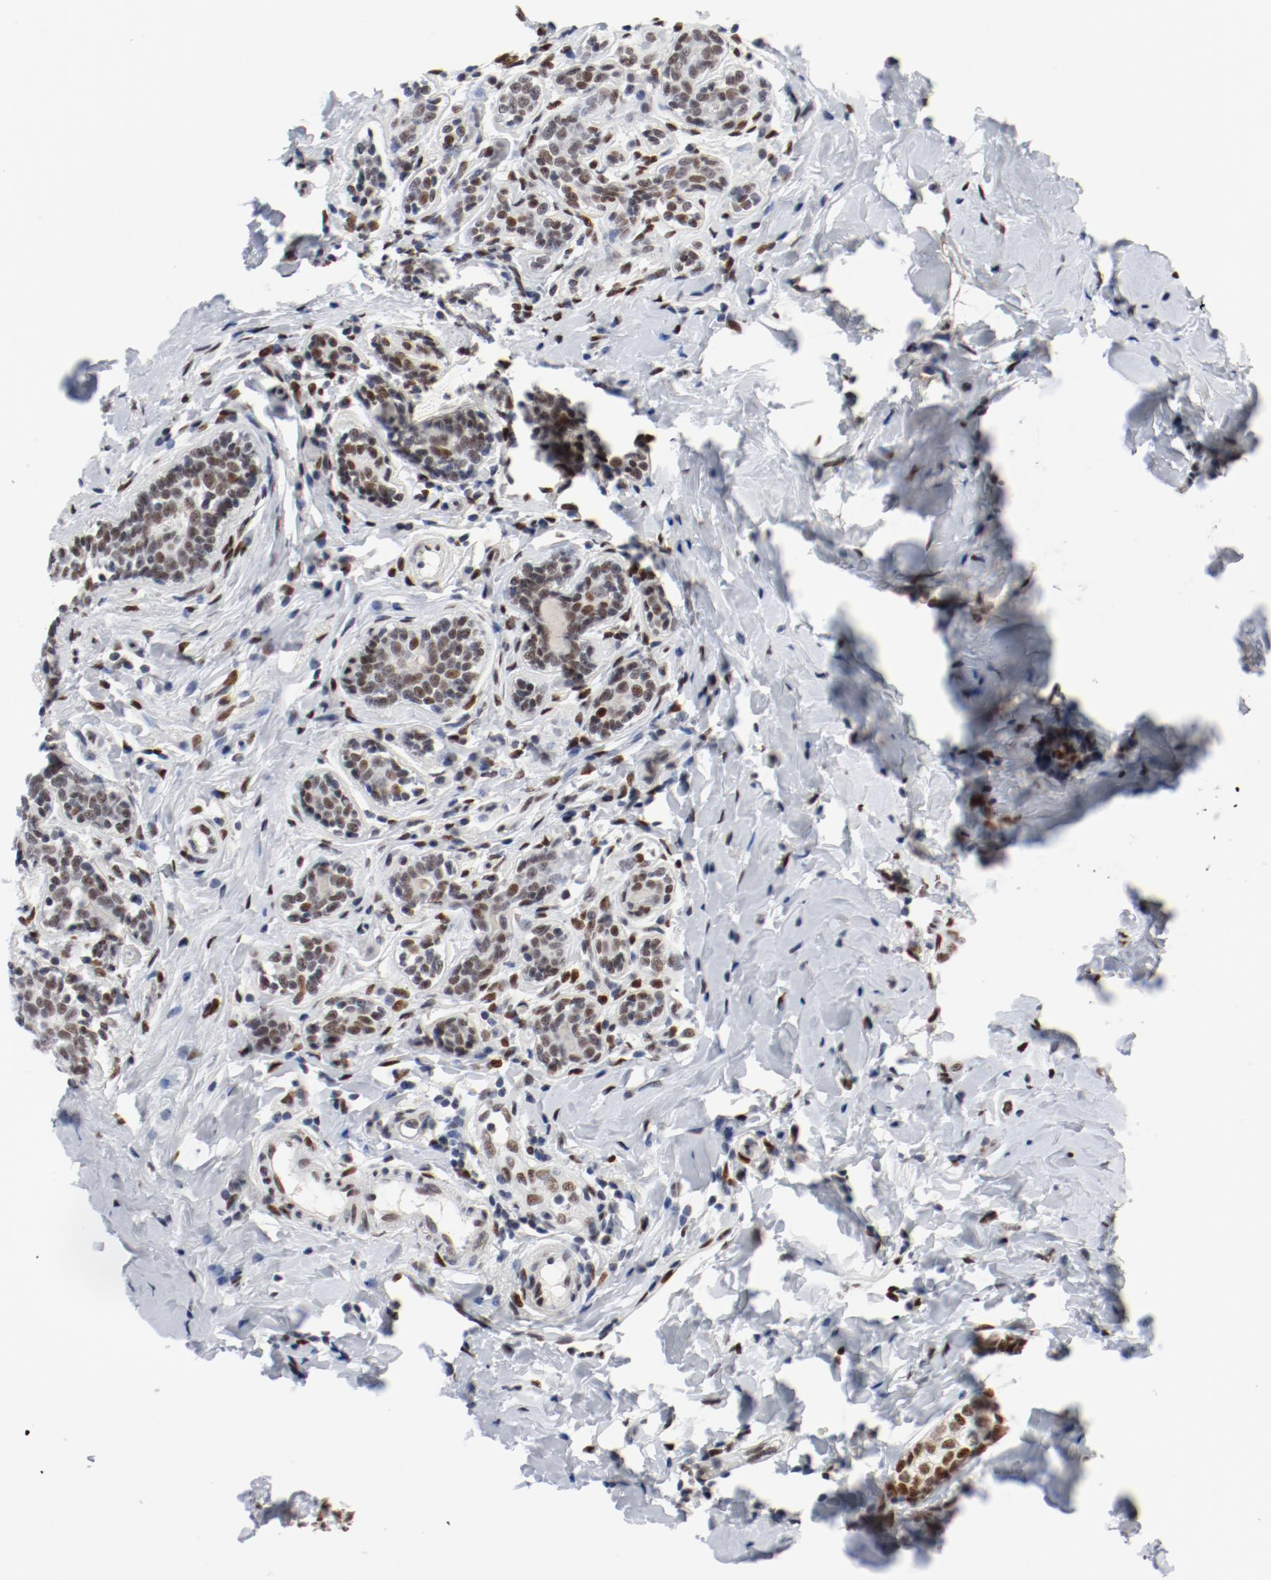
{"staining": {"intensity": "moderate", "quantity": ">75%", "location": "nuclear"}, "tissue": "breast cancer", "cell_type": "Tumor cells", "image_type": "cancer", "snomed": [{"axis": "morphology", "description": "Normal tissue, NOS"}, {"axis": "morphology", "description": "Lobular carcinoma"}, {"axis": "topography", "description": "Breast"}], "caption": "Breast cancer was stained to show a protein in brown. There is medium levels of moderate nuclear staining in about >75% of tumor cells. (IHC, brightfield microscopy, high magnification).", "gene": "ARNT", "patient": {"sex": "female", "age": 47}}